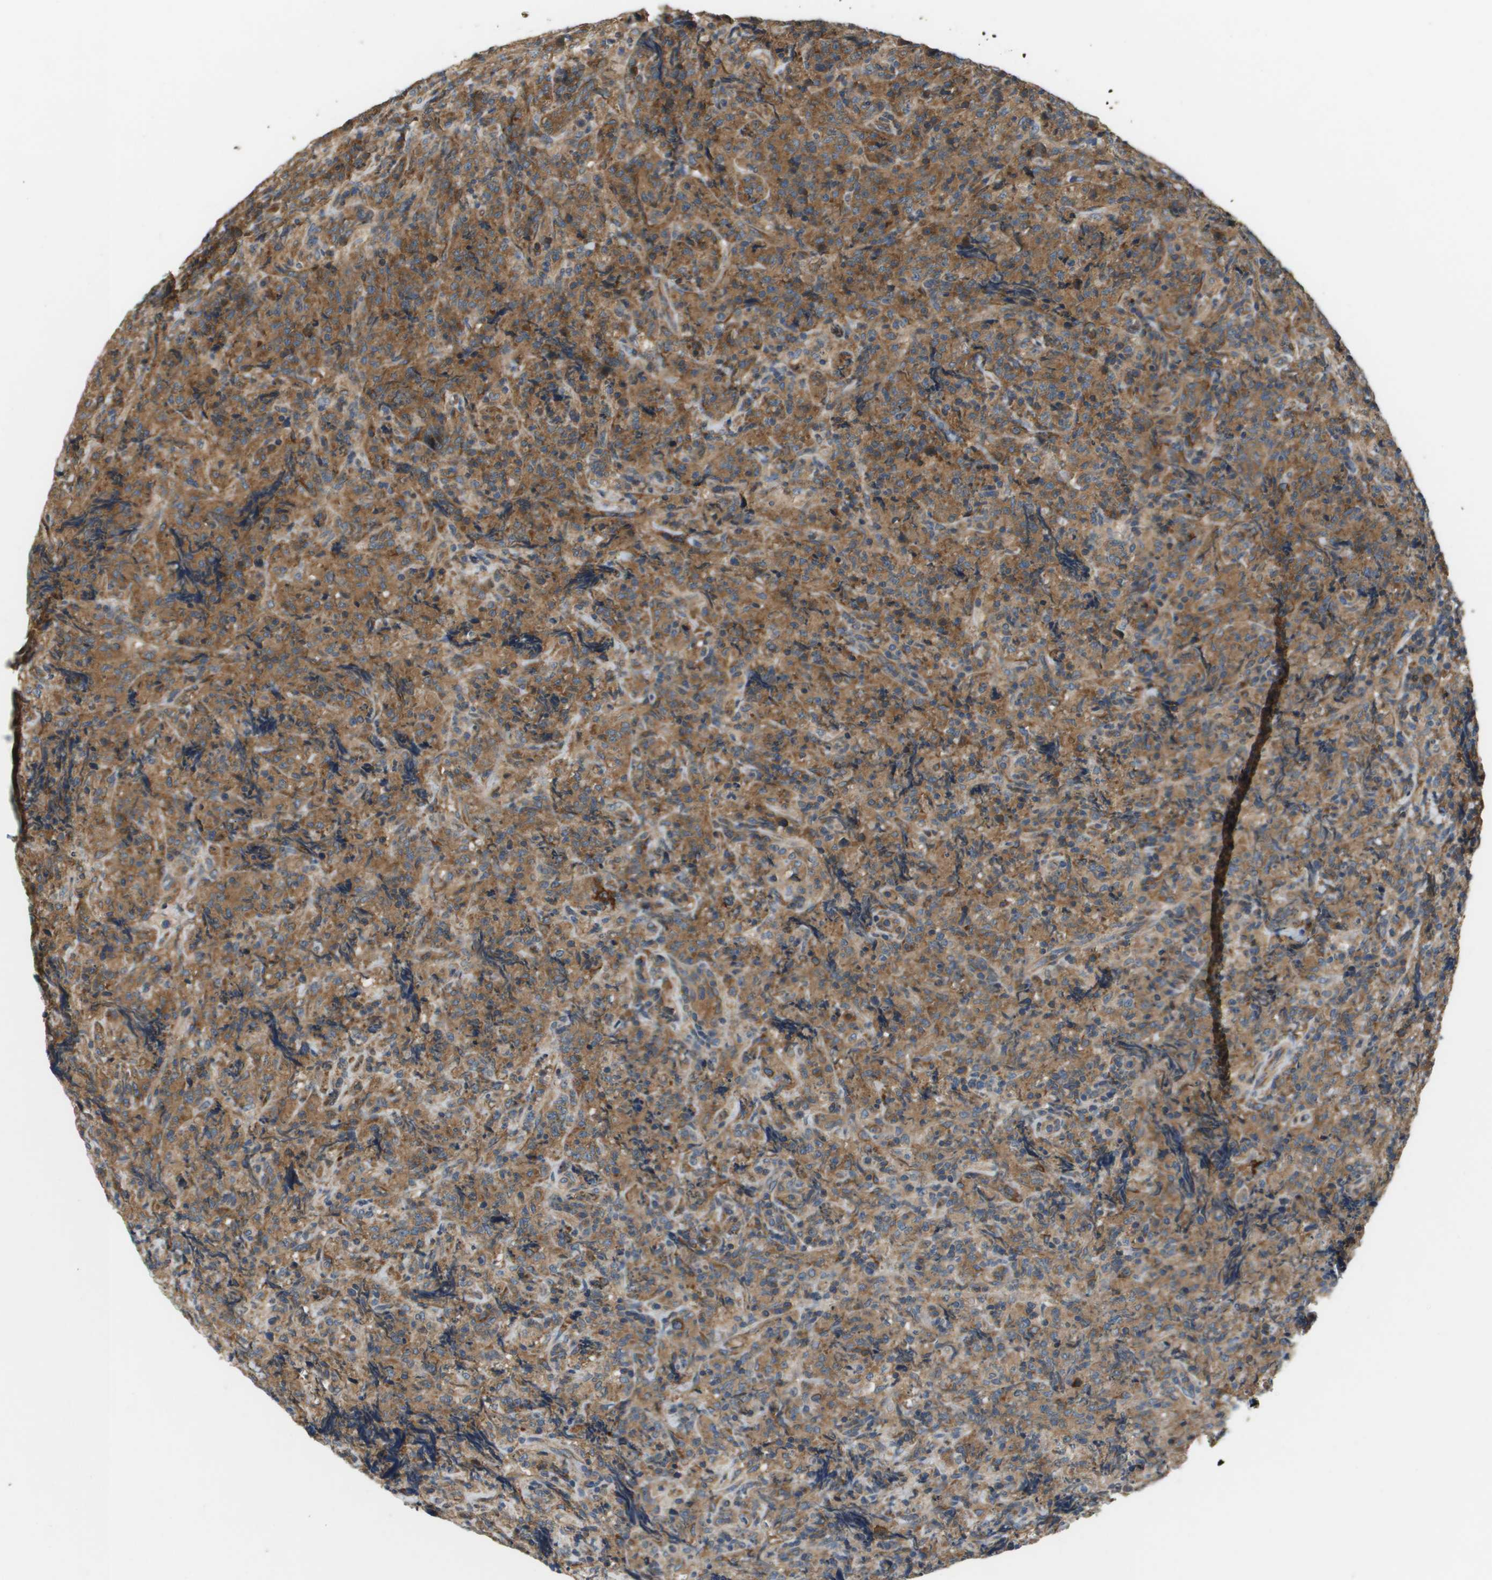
{"staining": {"intensity": "moderate", "quantity": ">75%", "location": "cytoplasmic/membranous"}, "tissue": "lymphoma", "cell_type": "Tumor cells", "image_type": "cancer", "snomed": [{"axis": "morphology", "description": "Malignant lymphoma, non-Hodgkin's type, High grade"}, {"axis": "topography", "description": "Tonsil"}], "caption": "An immunohistochemistry micrograph of neoplastic tissue is shown. Protein staining in brown labels moderate cytoplasmic/membranous positivity in high-grade malignant lymphoma, non-Hodgkin's type within tumor cells.", "gene": "SAMSN1", "patient": {"sex": "female", "age": 36}}